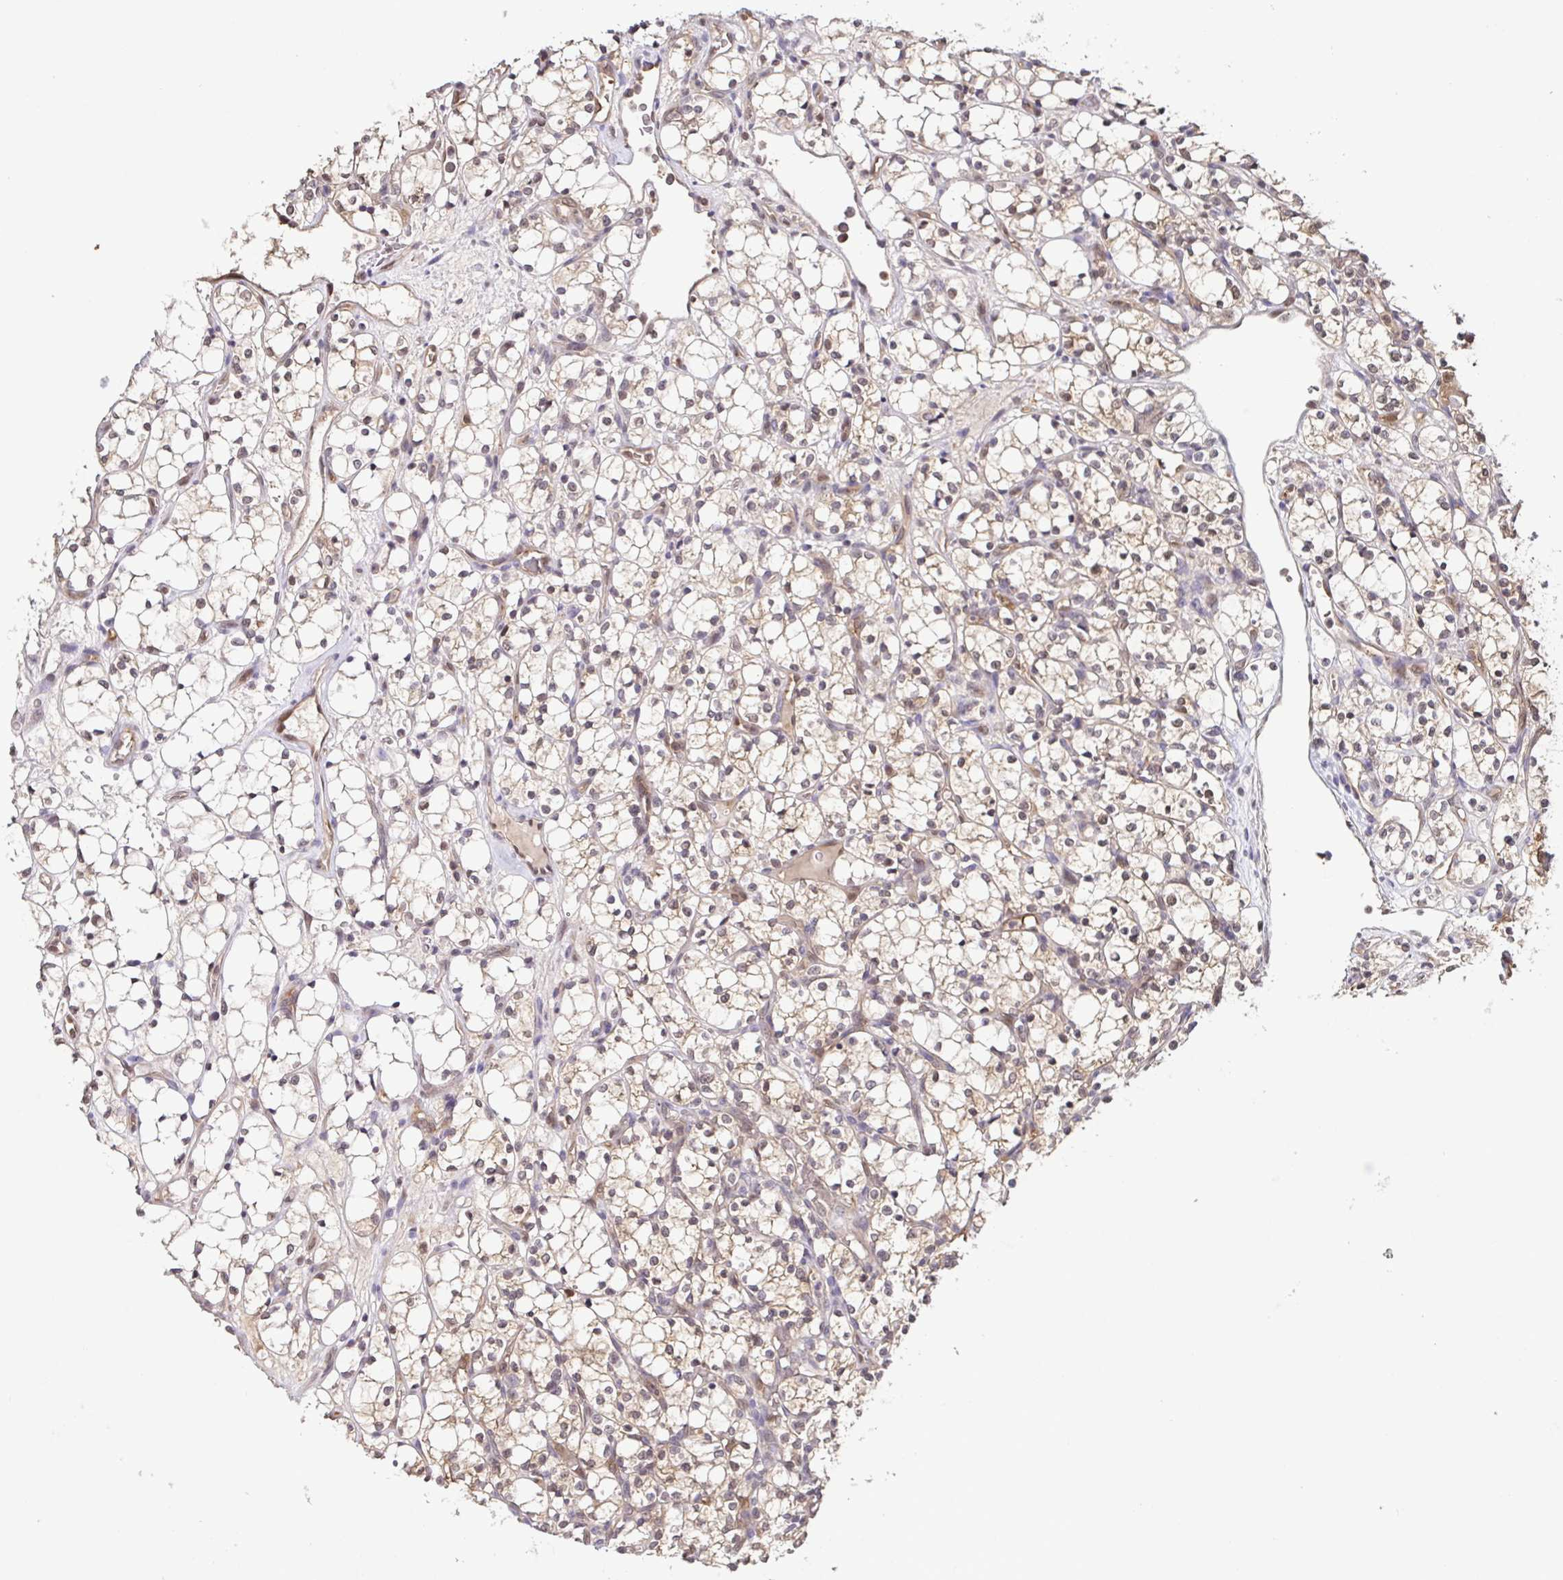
{"staining": {"intensity": "moderate", "quantity": "25%-75%", "location": "nuclear"}, "tissue": "renal cancer", "cell_type": "Tumor cells", "image_type": "cancer", "snomed": [{"axis": "morphology", "description": "Adenocarcinoma, NOS"}, {"axis": "topography", "description": "Kidney"}], "caption": "DAB (3,3'-diaminobenzidine) immunohistochemical staining of renal cancer shows moderate nuclear protein positivity in about 25%-75% of tumor cells.", "gene": "PSMB9", "patient": {"sex": "female", "age": 69}}